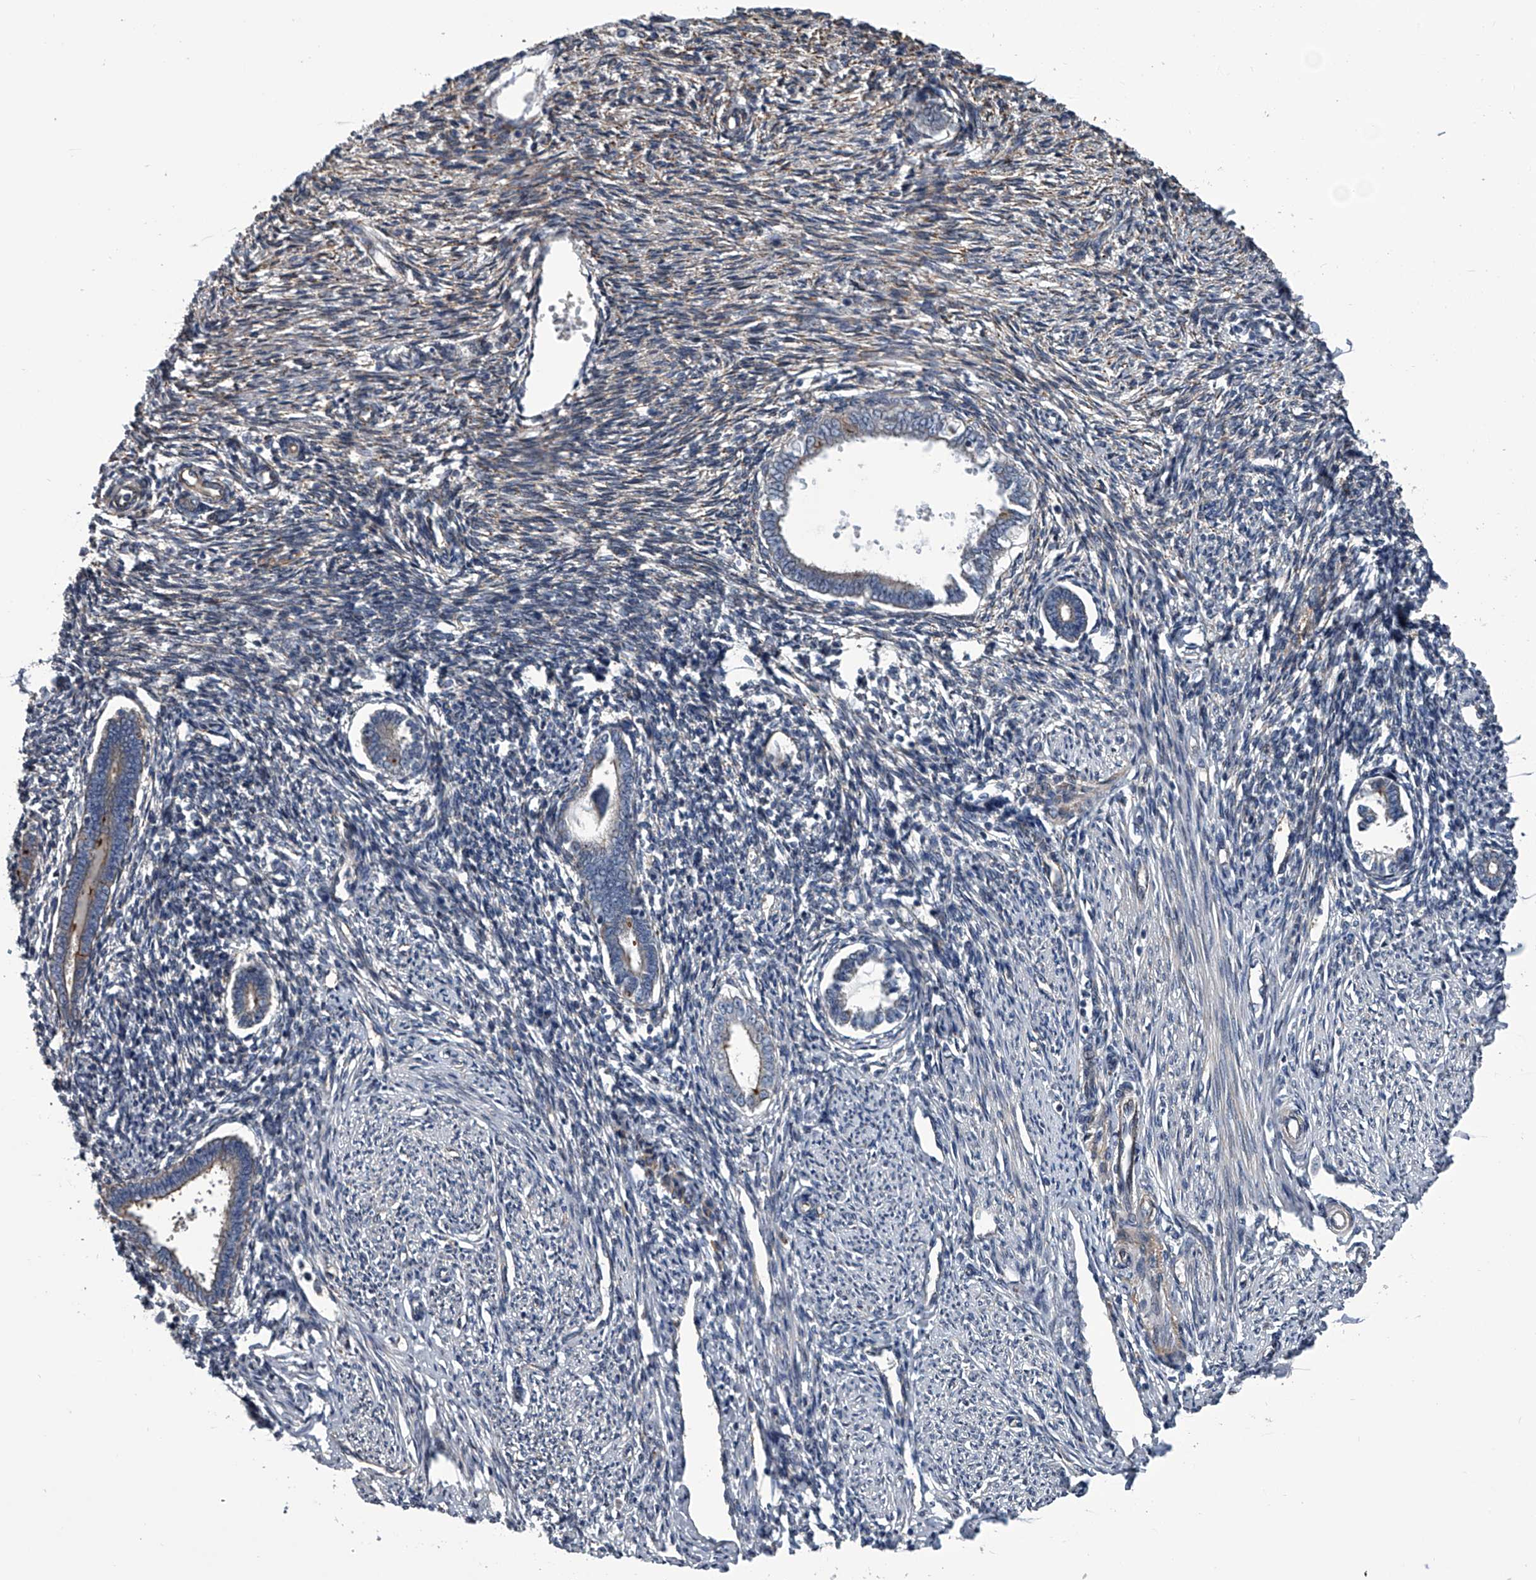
{"staining": {"intensity": "negative", "quantity": "none", "location": "none"}, "tissue": "endometrium", "cell_type": "Cells in endometrial stroma", "image_type": "normal", "snomed": [{"axis": "morphology", "description": "Normal tissue, NOS"}, {"axis": "topography", "description": "Endometrium"}], "caption": "This is a image of IHC staining of benign endometrium, which shows no staining in cells in endometrial stroma.", "gene": "ABCG1", "patient": {"sex": "female", "age": 56}}